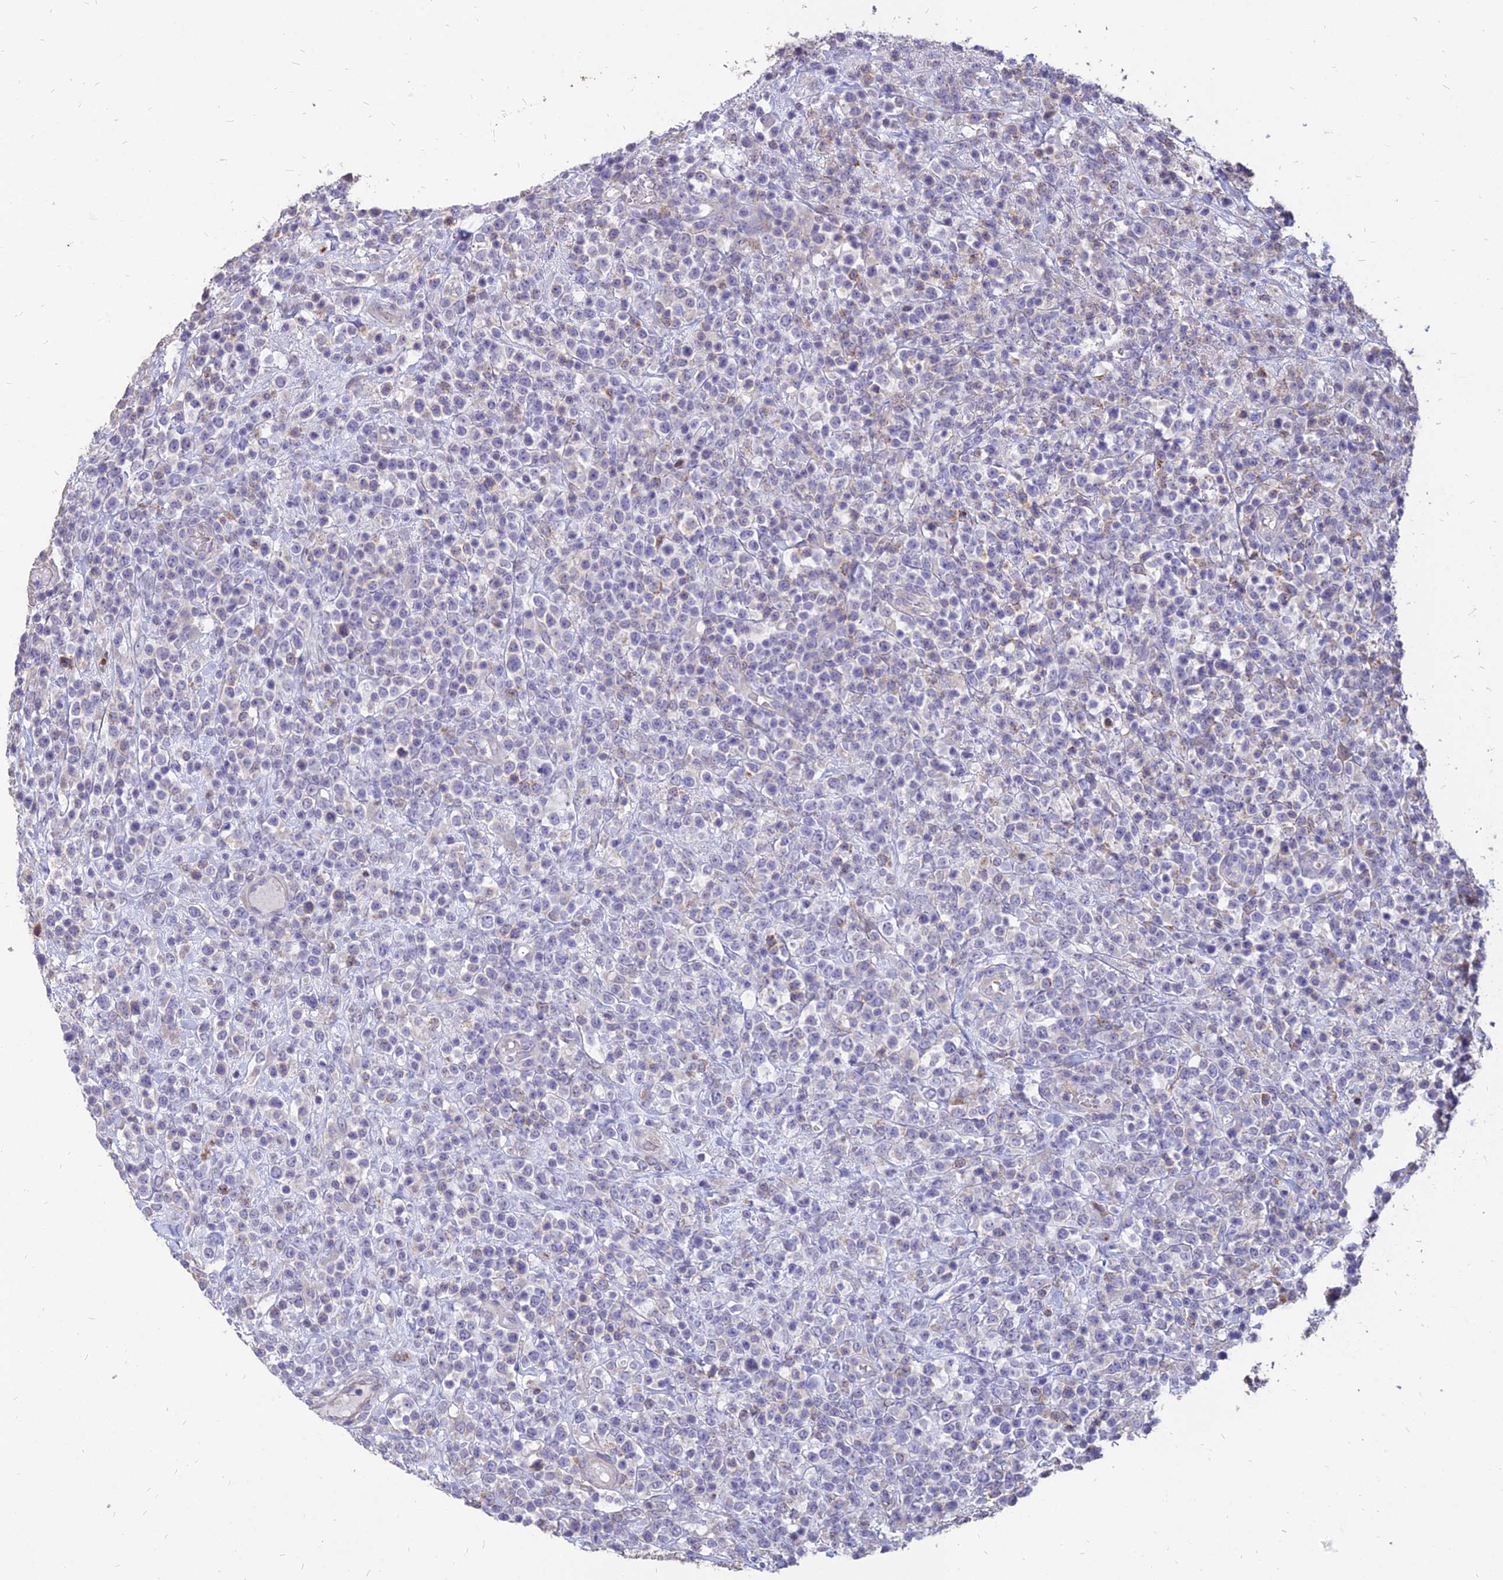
{"staining": {"intensity": "negative", "quantity": "none", "location": "none"}, "tissue": "lymphoma", "cell_type": "Tumor cells", "image_type": "cancer", "snomed": [{"axis": "morphology", "description": "Malignant lymphoma, non-Hodgkin's type, High grade"}, {"axis": "topography", "description": "Colon"}], "caption": "High magnification brightfield microscopy of lymphoma stained with DAB (brown) and counterstained with hematoxylin (blue): tumor cells show no significant positivity. The staining was performed using DAB (3,3'-diaminobenzidine) to visualize the protein expression in brown, while the nuclei were stained in blue with hematoxylin (Magnification: 20x).", "gene": "ST3GAL6", "patient": {"sex": "female", "age": 53}}